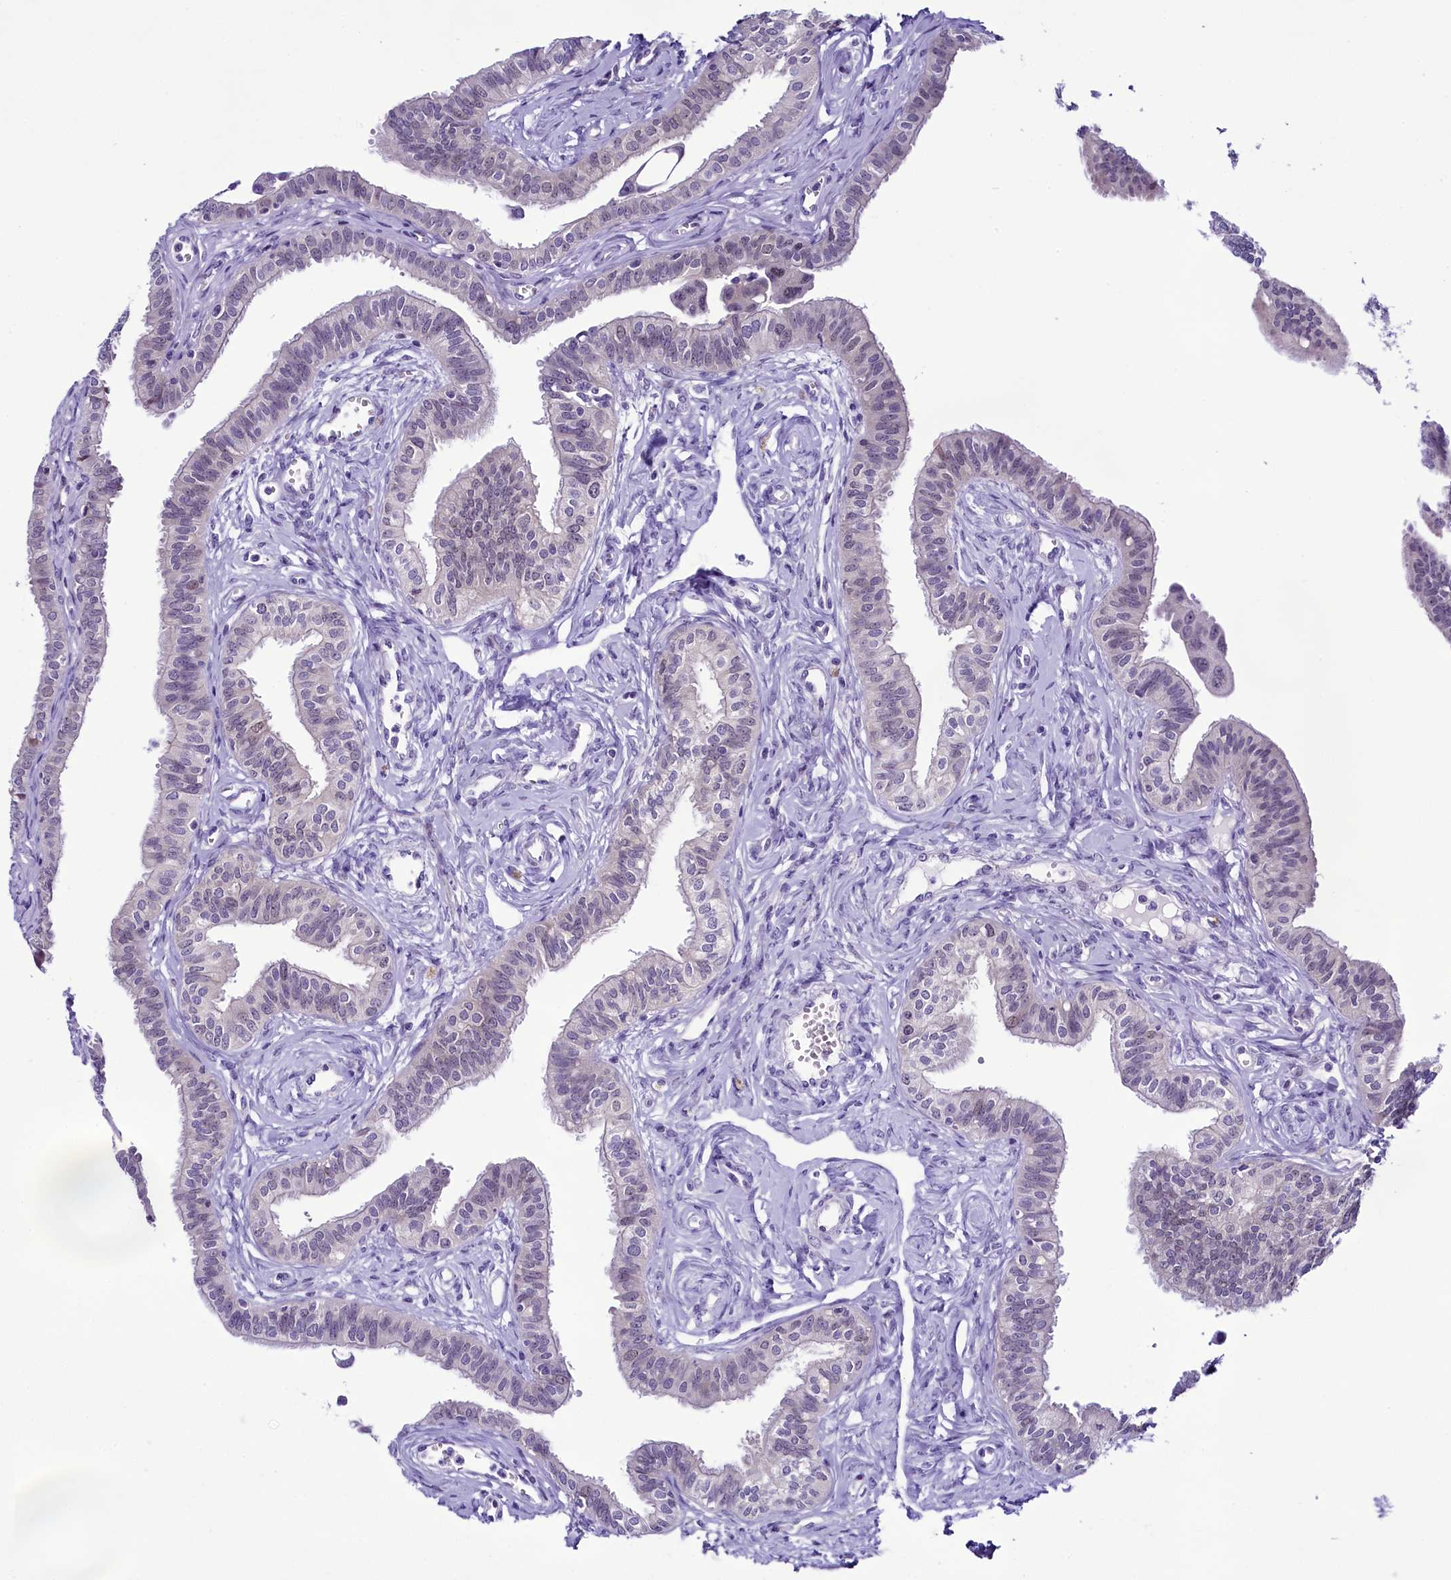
{"staining": {"intensity": "weak", "quantity": "<25%", "location": "nuclear"}, "tissue": "fallopian tube", "cell_type": "Glandular cells", "image_type": "normal", "snomed": [{"axis": "morphology", "description": "Normal tissue, NOS"}, {"axis": "morphology", "description": "Carcinoma, NOS"}, {"axis": "topography", "description": "Fallopian tube"}, {"axis": "topography", "description": "Ovary"}], "caption": "Immunohistochemical staining of benign human fallopian tube reveals no significant positivity in glandular cells.", "gene": "CCDC106", "patient": {"sex": "female", "age": 59}}